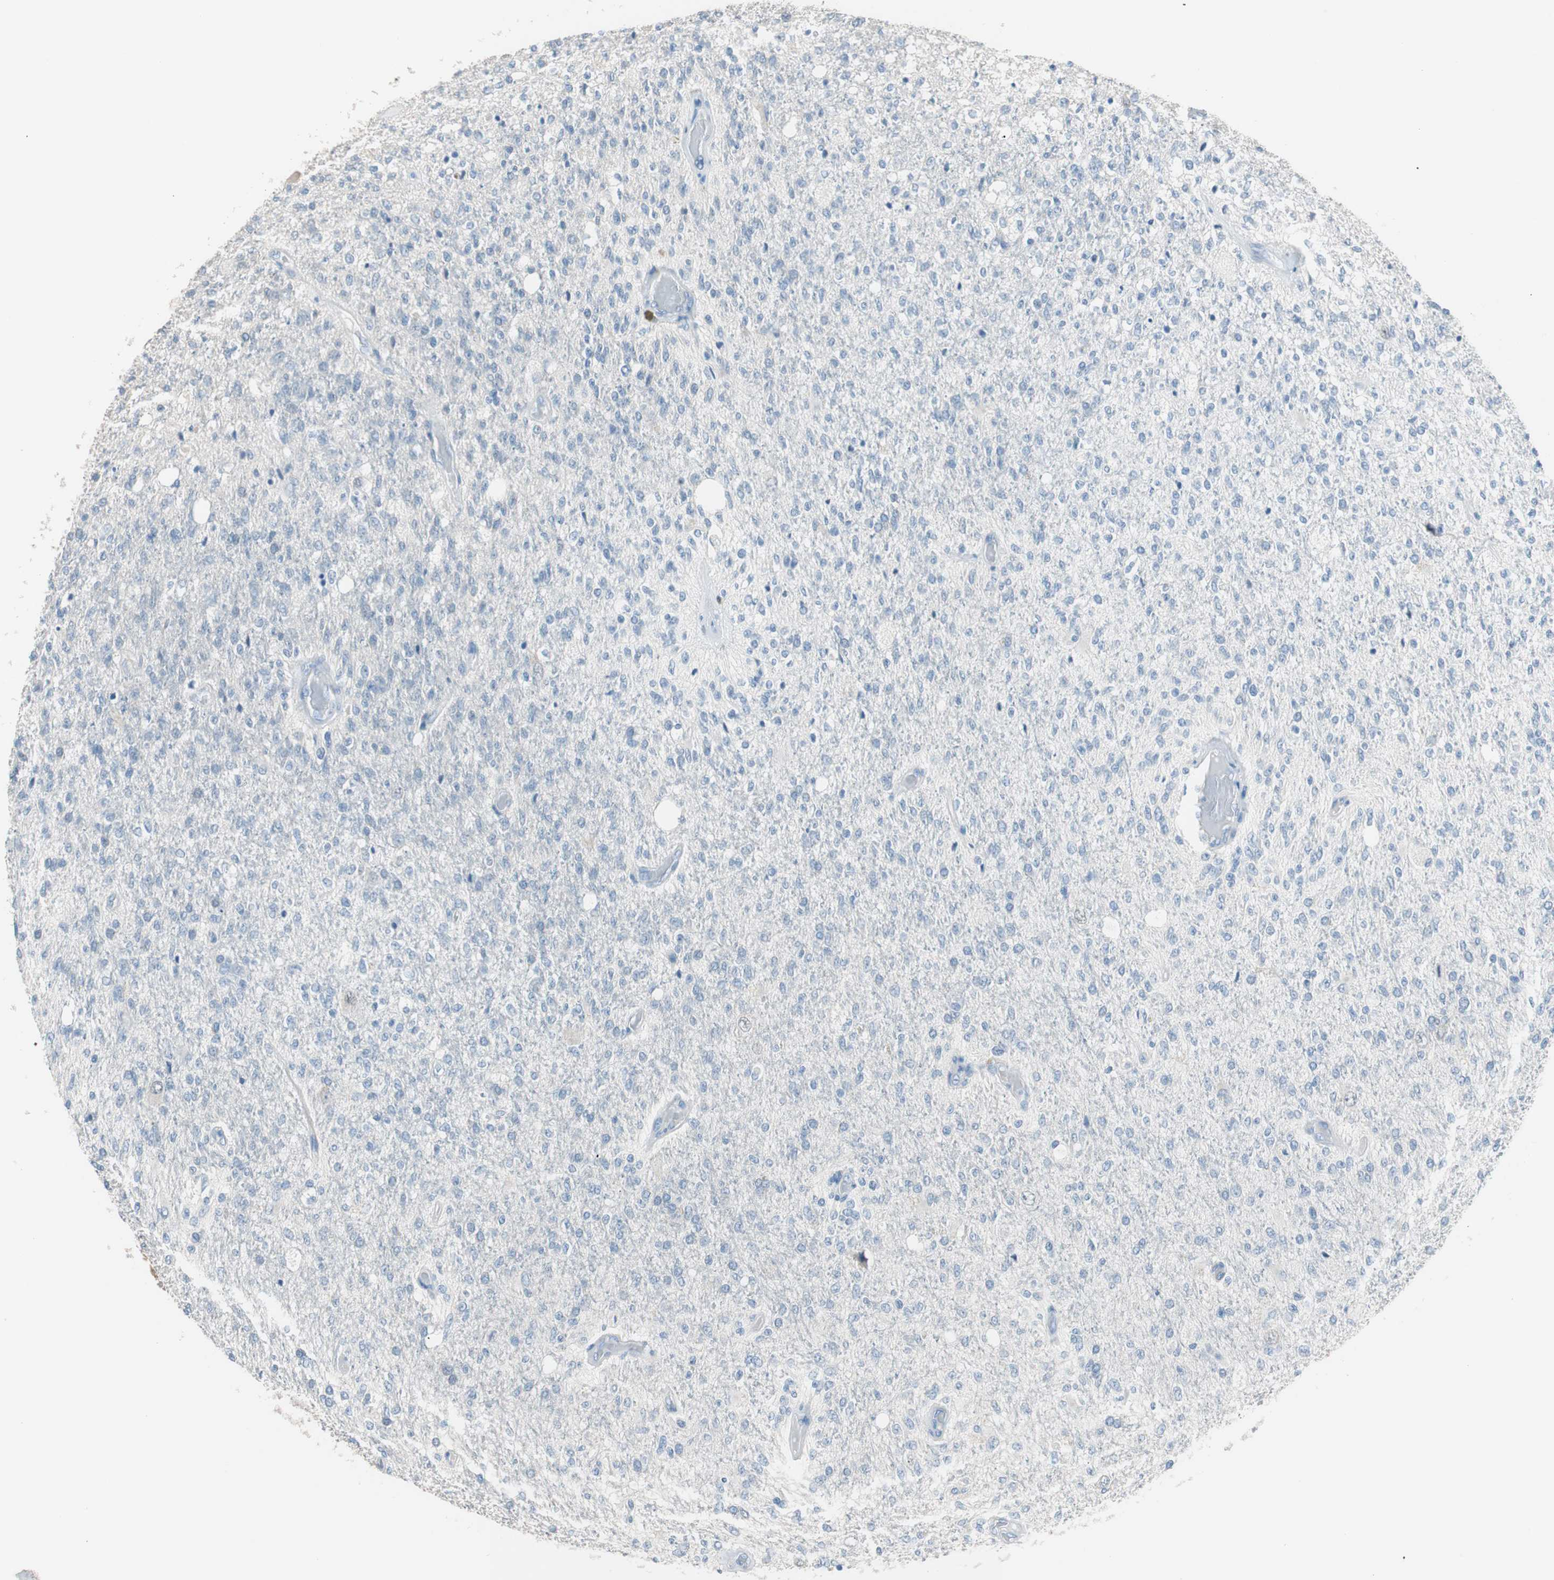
{"staining": {"intensity": "negative", "quantity": "none", "location": "none"}, "tissue": "glioma", "cell_type": "Tumor cells", "image_type": "cancer", "snomed": [{"axis": "morphology", "description": "Normal tissue, NOS"}, {"axis": "morphology", "description": "Glioma, malignant, High grade"}, {"axis": "topography", "description": "Cerebral cortex"}], "caption": "Immunohistochemistry image of neoplastic tissue: human malignant glioma (high-grade) stained with DAB (3,3'-diaminobenzidine) reveals no significant protein expression in tumor cells. The staining was performed using DAB to visualize the protein expression in brown, while the nuclei were stained in blue with hematoxylin (Magnification: 20x).", "gene": "VIL1", "patient": {"sex": "male", "age": 77}}